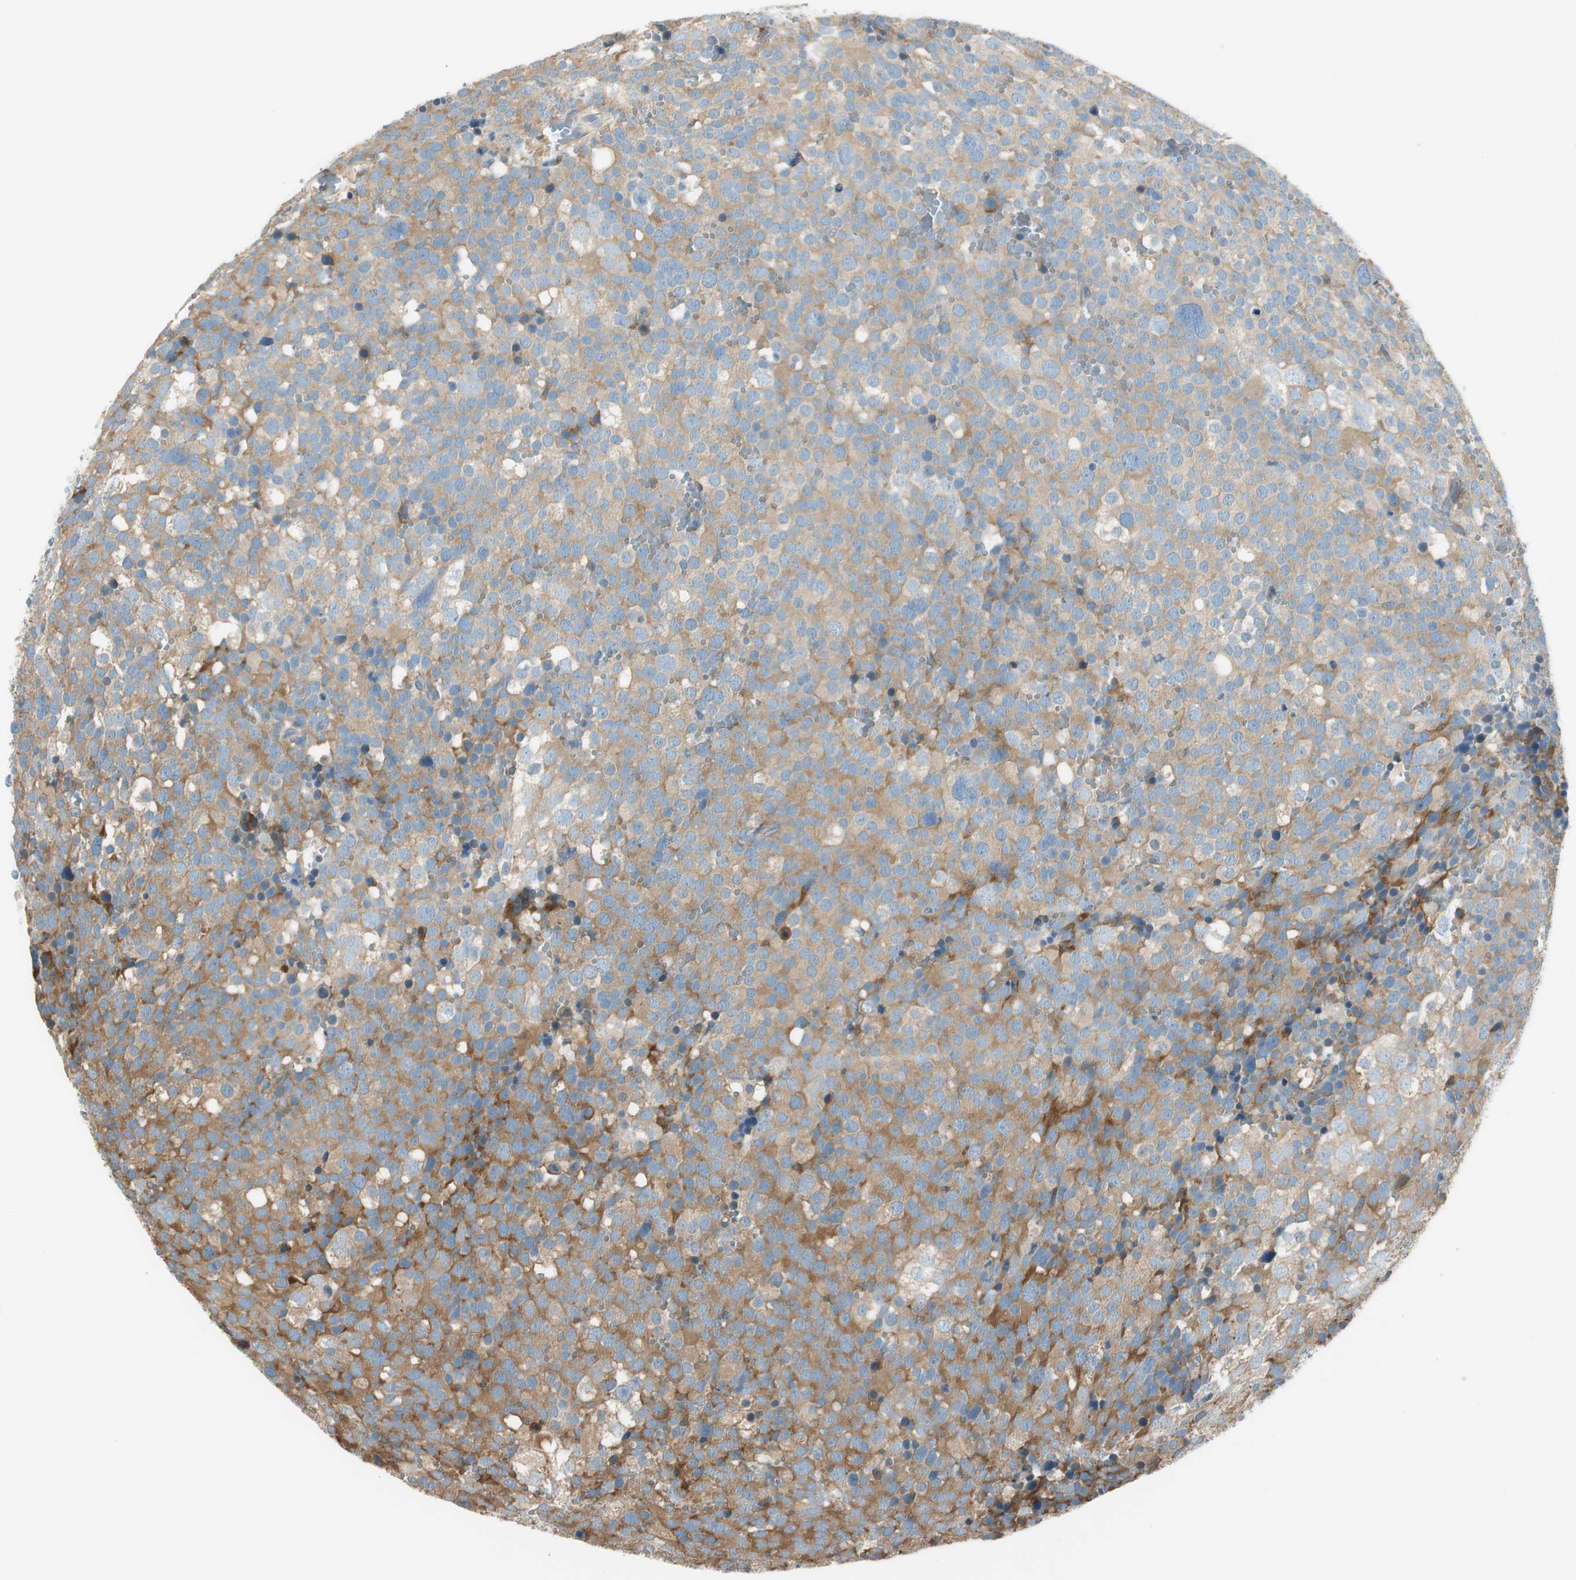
{"staining": {"intensity": "moderate", "quantity": ">75%", "location": "cytoplasmic/membranous"}, "tissue": "testis cancer", "cell_type": "Tumor cells", "image_type": "cancer", "snomed": [{"axis": "morphology", "description": "Seminoma, NOS"}, {"axis": "topography", "description": "Testis"}], "caption": "Immunohistochemistry of testis cancer (seminoma) shows medium levels of moderate cytoplasmic/membranous positivity in approximately >75% of tumor cells.", "gene": "PI4K2B", "patient": {"sex": "male", "age": 71}}